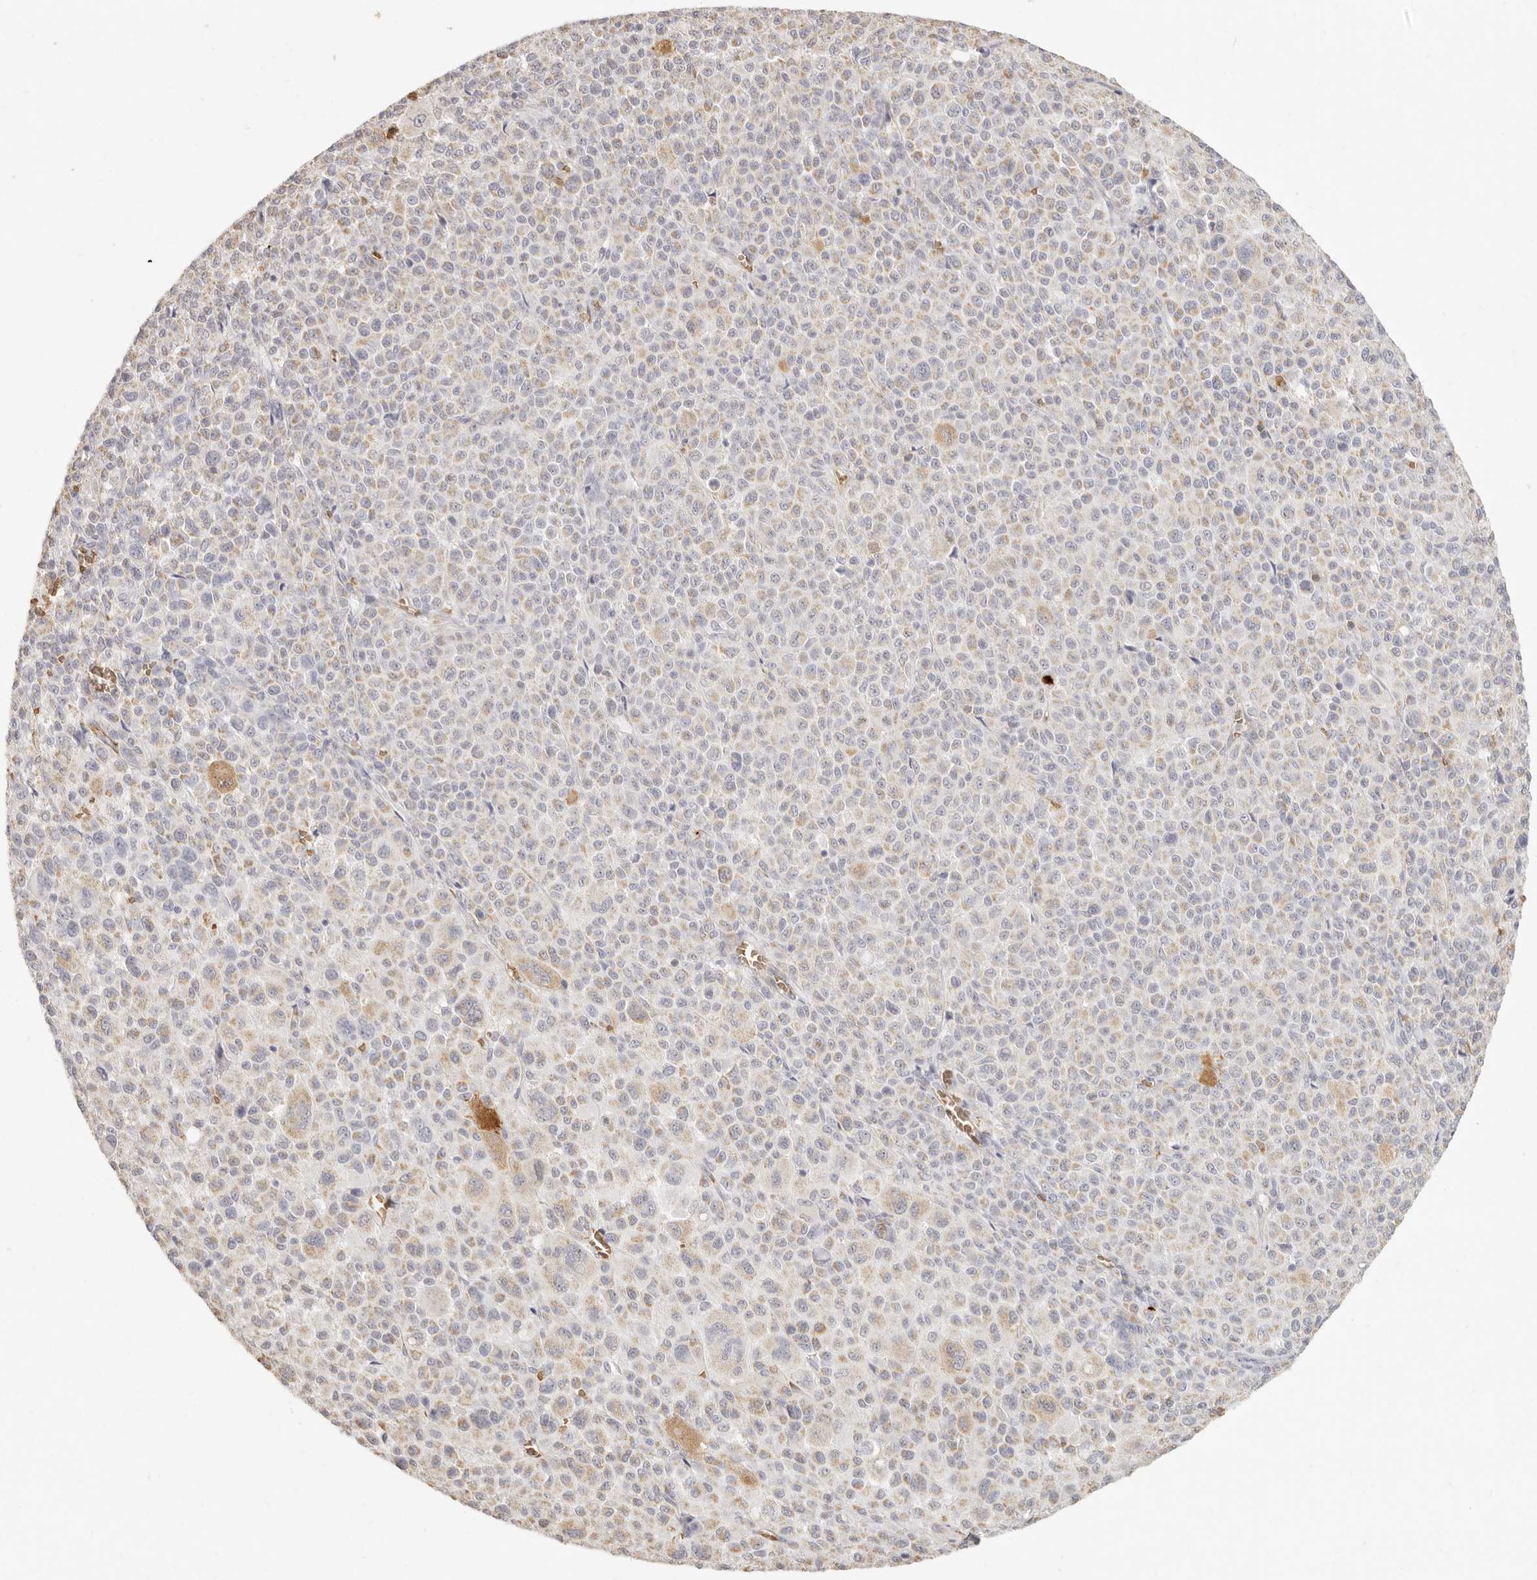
{"staining": {"intensity": "weak", "quantity": ">75%", "location": "cytoplasmic/membranous"}, "tissue": "melanoma", "cell_type": "Tumor cells", "image_type": "cancer", "snomed": [{"axis": "morphology", "description": "Malignant melanoma, Metastatic site"}, {"axis": "topography", "description": "Skin"}], "caption": "Immunohistochemical staining of human malignant melanoma (metastatic site) demonstrates weak cytoplasmic/membranous protein expression in approximately >75% of tumor cells. Immunohistochemistry stains the protein in brown and the nuclei are stained blue.", "gene": "NIBAN1", "patient": {"sex": "female", "age": 74}}